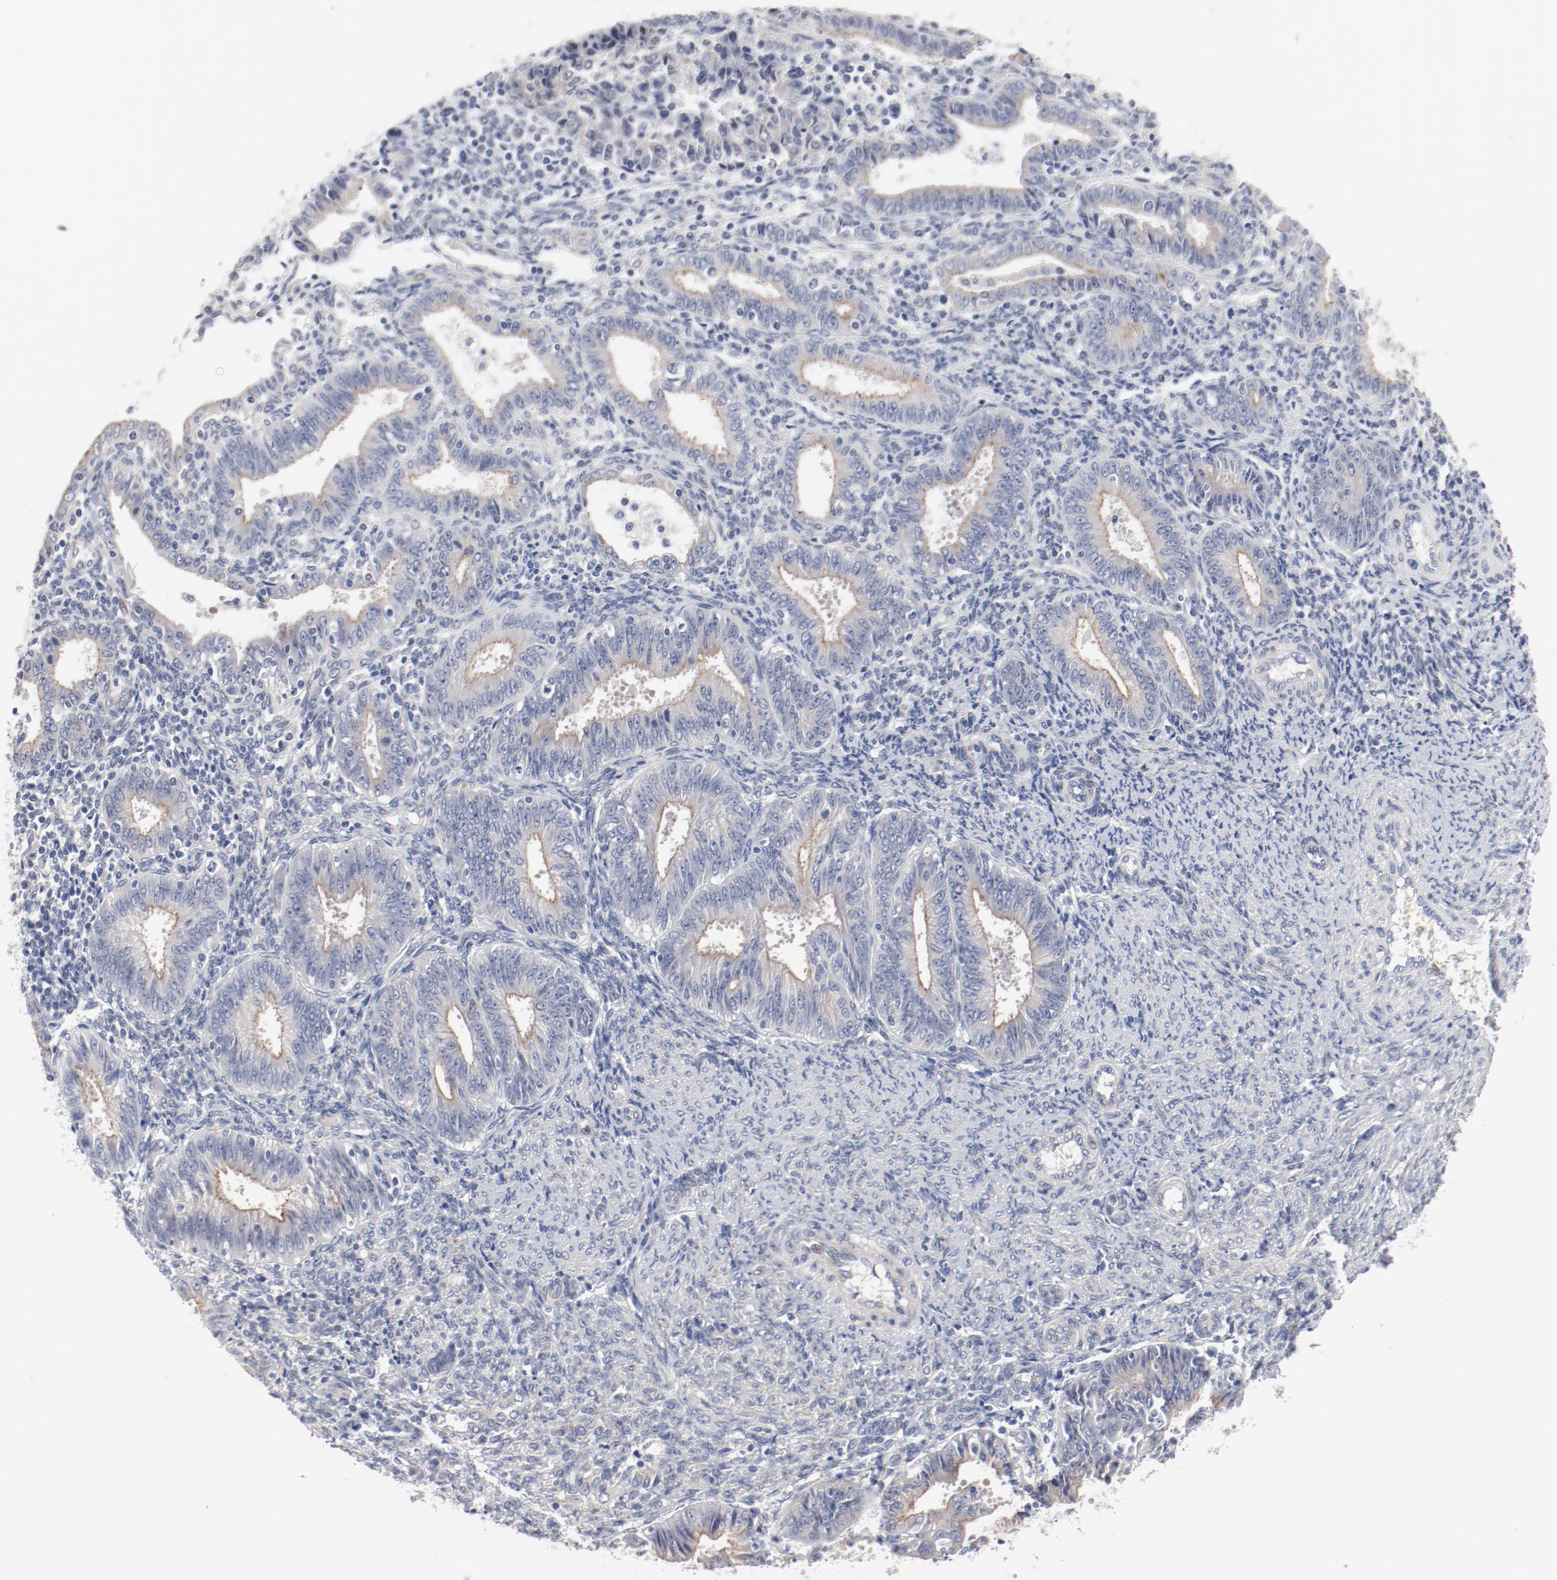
{"staining": {"intensity": "weak", "quantity": "25%-75%", "location": "cytoplasmic/membranous"}, "tissue": "endometrial cancer", "cell_type": "Tumor cells", "image_type": "cancer", "snomed": [{"axis": "morphology", "description": "Adenocarcinoma, NOS"}, {"axis": "topography", "description": "Endometrium"}], "caption": "Protein positivity by immunohistochemistry exhibits weak cytoplasmic/membranous positivity in about 25%-75% of tumor cells in endometrial adenocarcinoma.", "gene": "GPR143", "patient": {"sex": "female", "age": 42}}